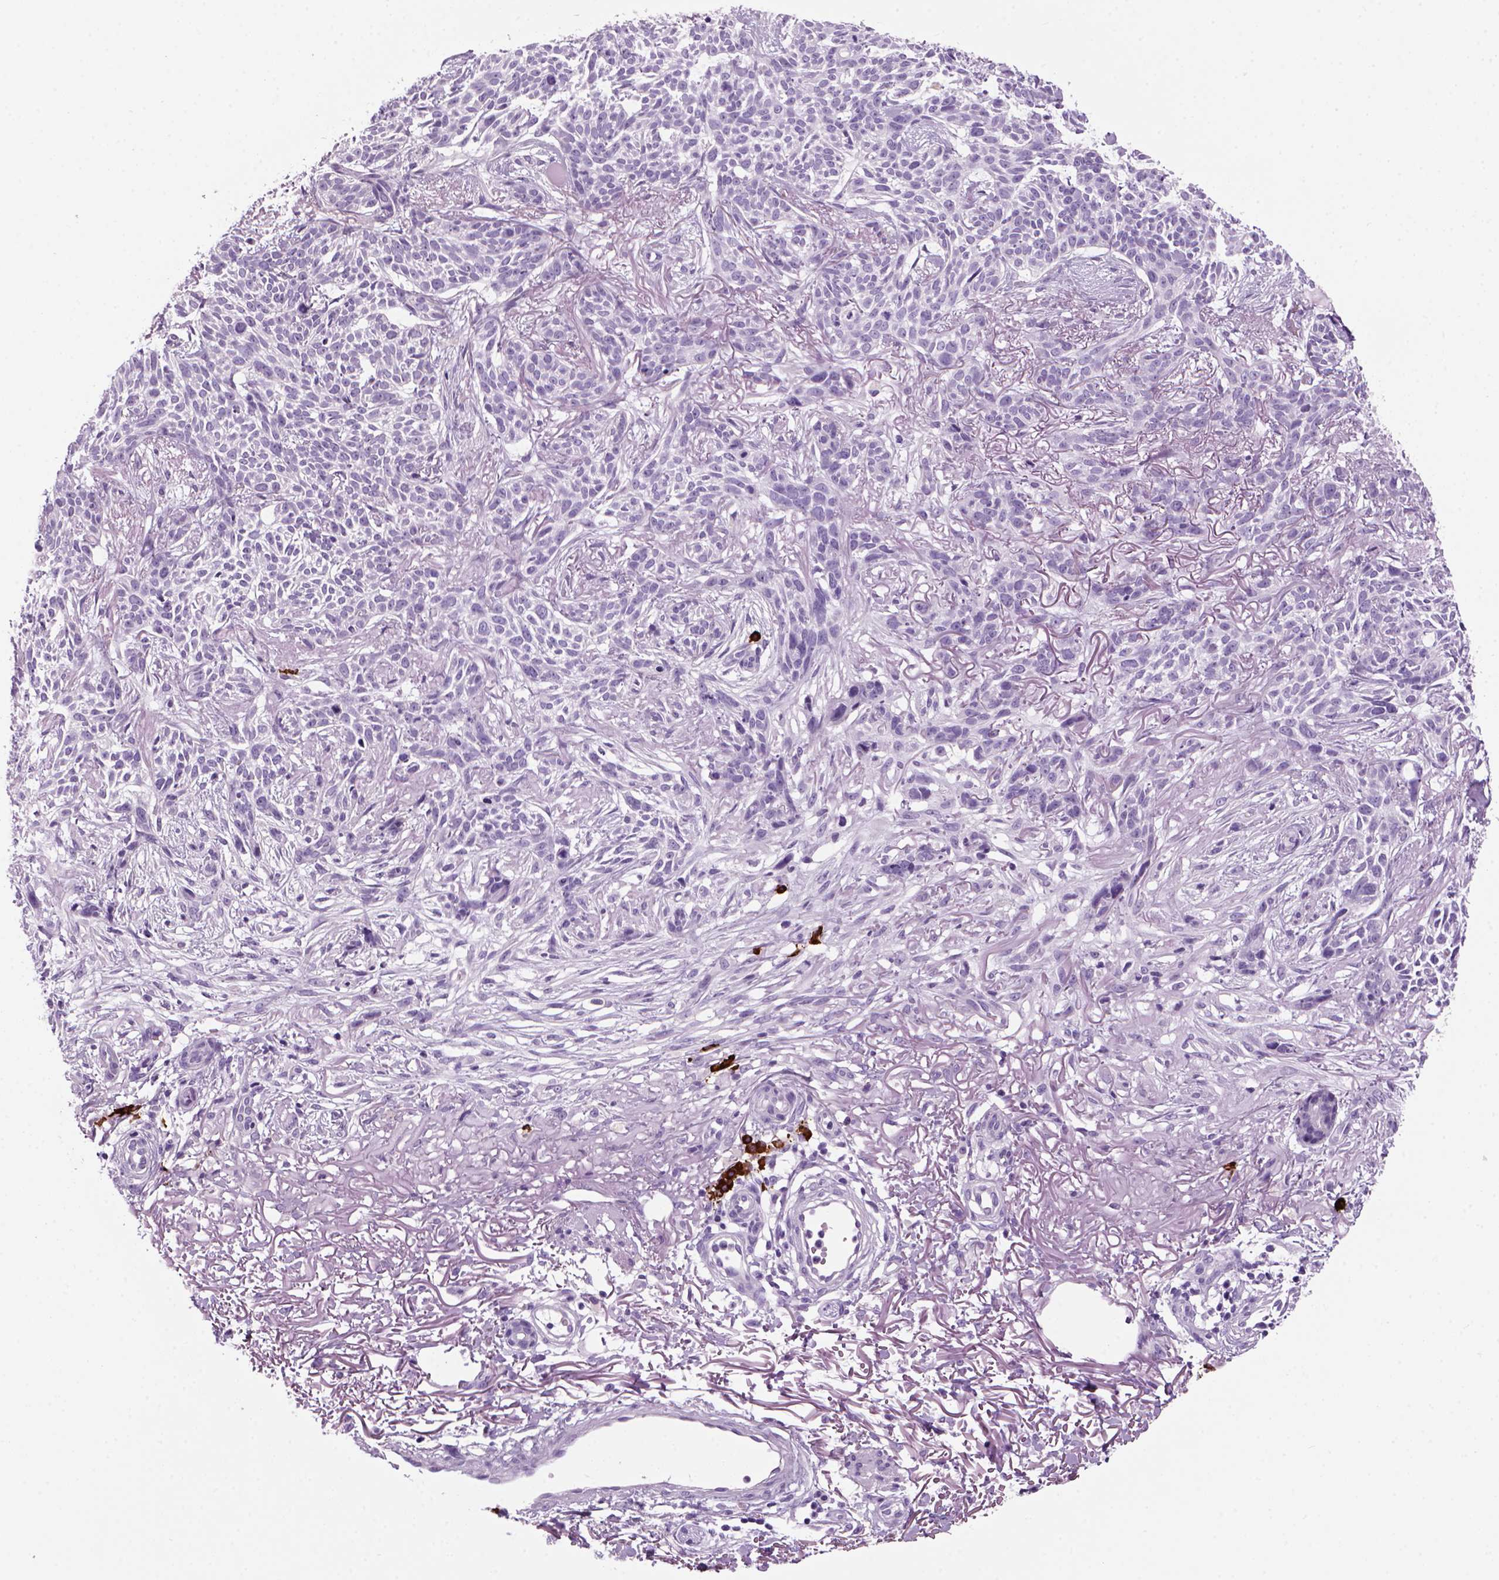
{"staining": {"intensity": "negative", "quantity": "none", "location": "none"}, "tissue": "skin cancer", "cell_type": "Tumor cells", "image_type": "cancer", "snomed": [{"axis": "morphology", "description": "Basal cell carcinoma"}, {"axis": "topography", "description": "Skin"}], "caption": "The micrograph reveals no staining of tumor cells in skin cancer. The staining is performed using DAB brown chromogen with nuclei counter-stained in using hematoxylin.", "gene": "MZB1", "patient": {"sex": "male", "age": 74}}